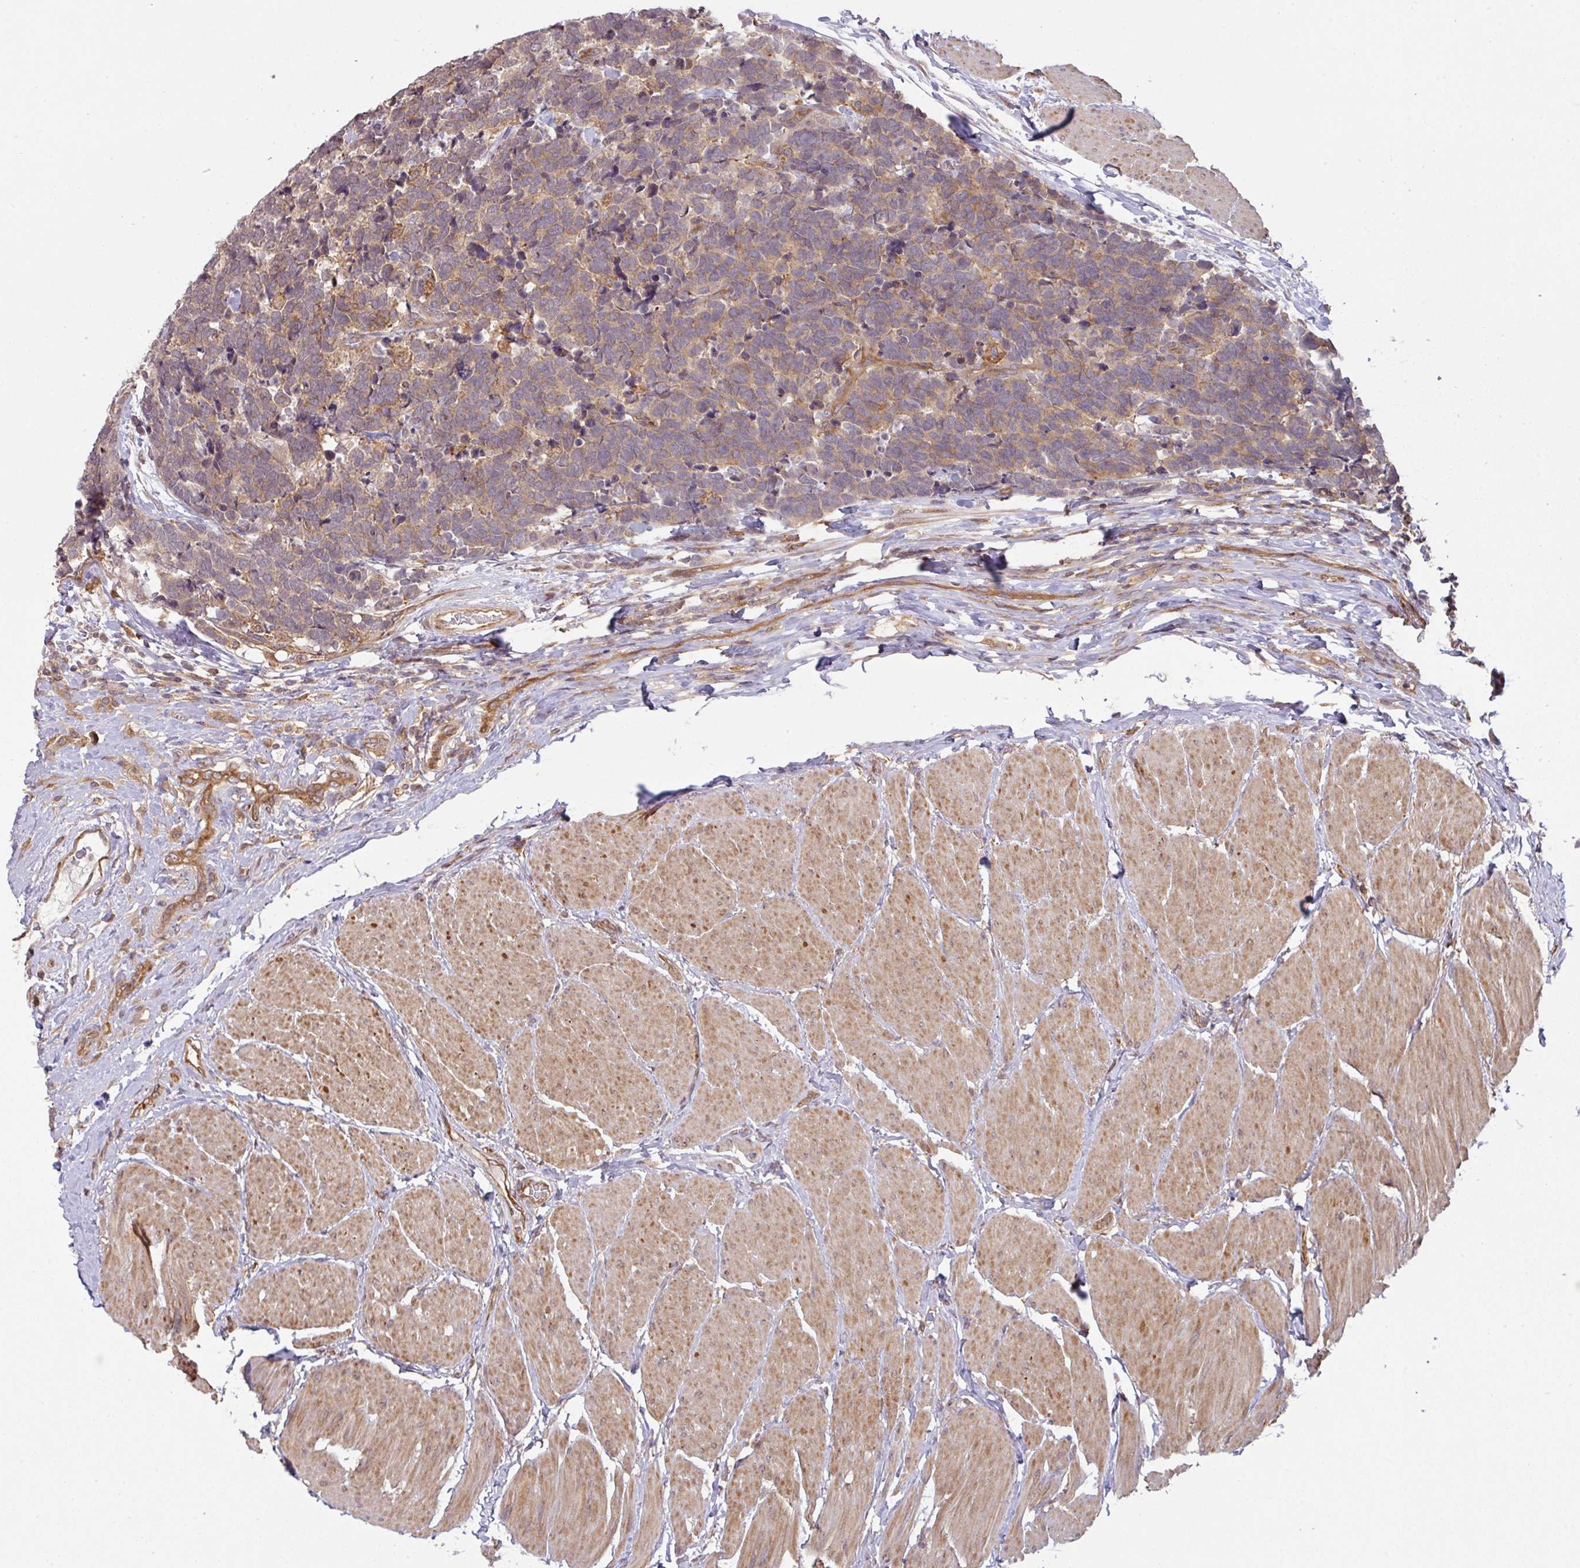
{"staining": {"intensity": "moderate", "quantity": ">75%", "location": "cytoplasmic/membranous"}, "tissue": "carcinoid", "cell_type": "Tumor cells", "image_type": "cancer", "snomed": [{"axis": "morphology", "description": "Carcinoma, NOS"}, {"axis": "morphology", "description": "Carcinoid, malignant, NOS"}, {"axis": "topography", "description": "Urinary bladder"}], "caption": "Moderate cytoplasmic/membranous protein positivity is present in approximately >75% of tumor cells in carcinoid.", "gene": "CYFIP2", "patient": {"sex": "male", "age": 57}}